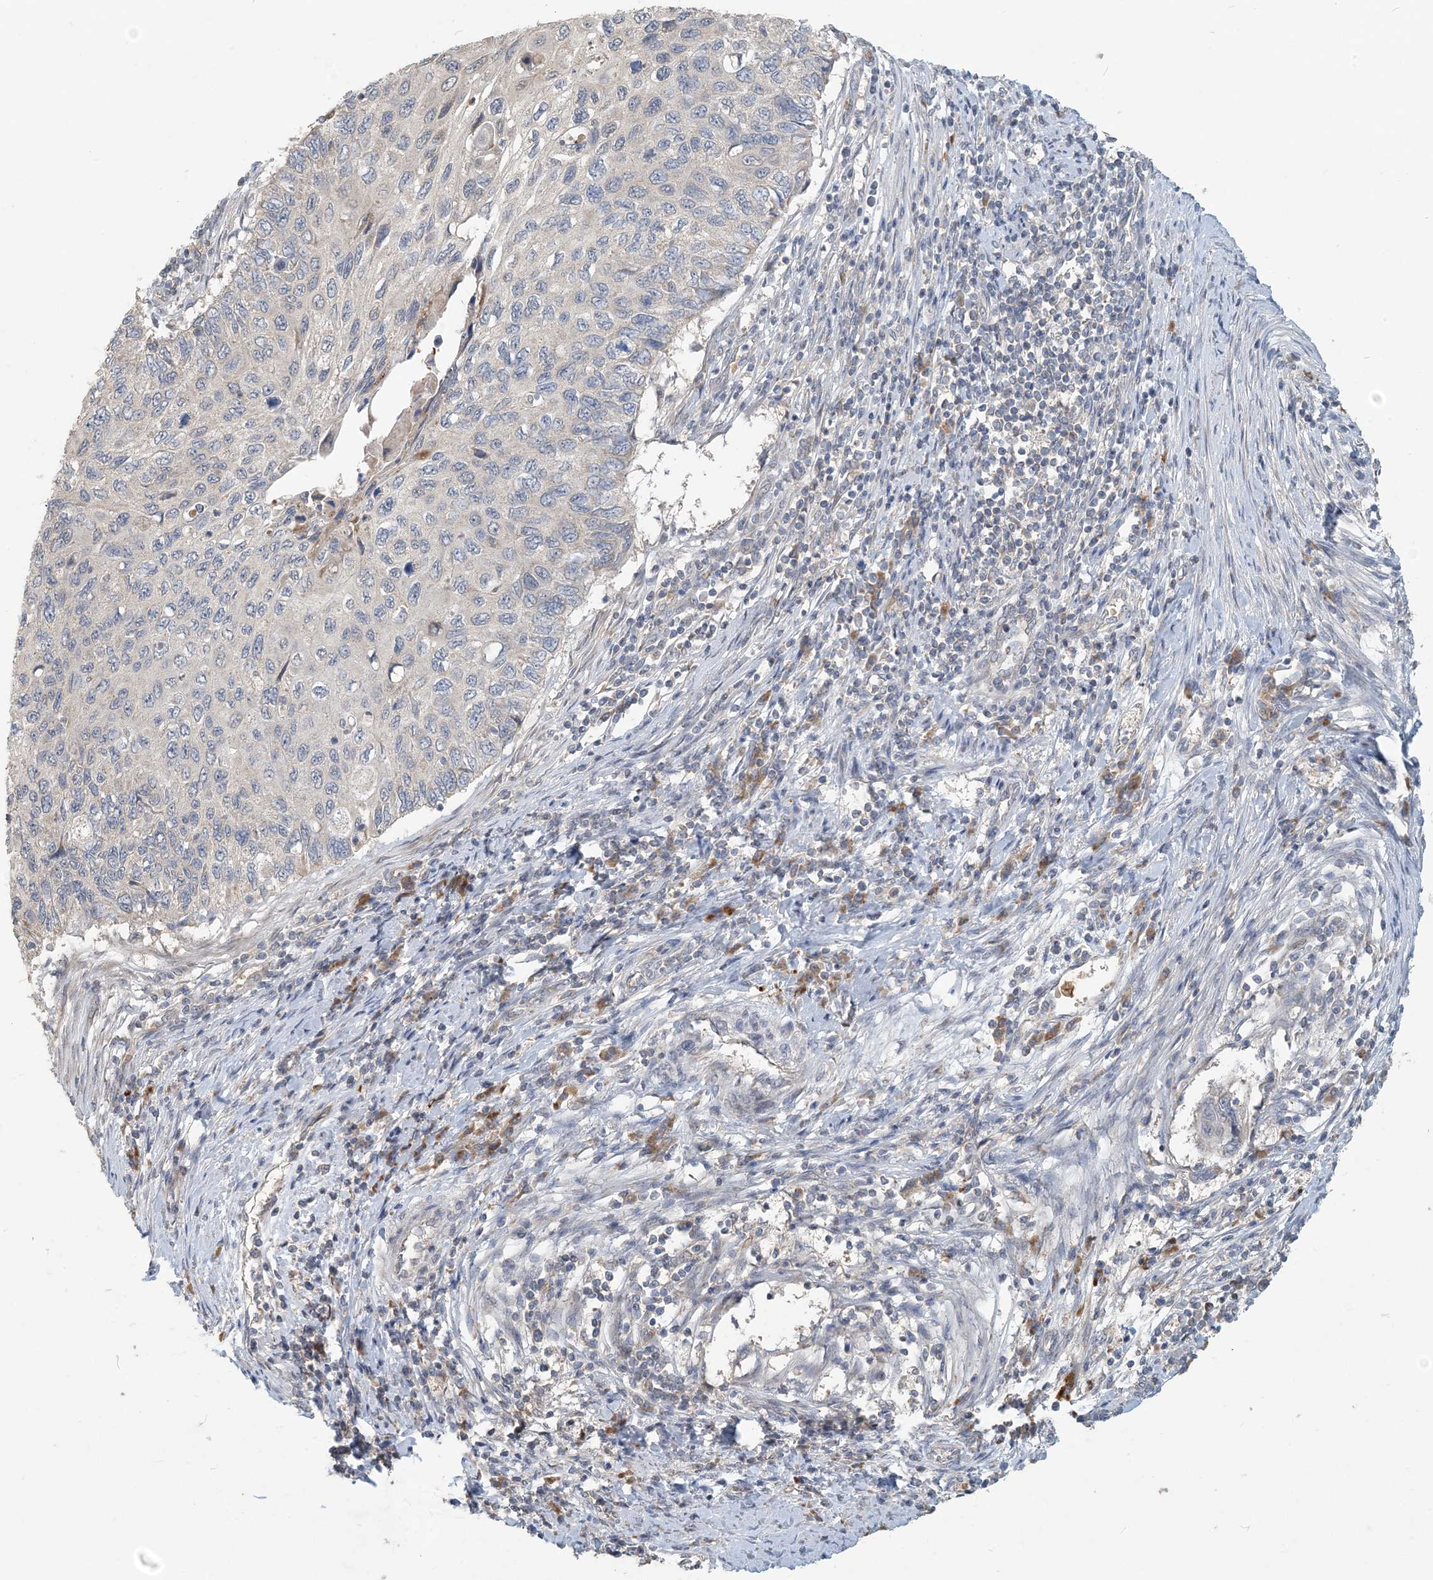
{"staining": {"intensity": "negative", "quantity": "none", "location": "none"}, "tissue": "cervical cancer", "cell_type": "Tumor cells", "image_type": "cancer", "snomed": [{"axis": "morphology", "description": "Squamous cell carcinoma, NOS"}, {"axis": "topography", "description": "Cervix"}], "caption": "Tumor cells show no significant protein staining in cervical cancer. Nuclei are stained in blue.", "gene": "PUSL1", "patient": {"sex": "female", "age": 70}}